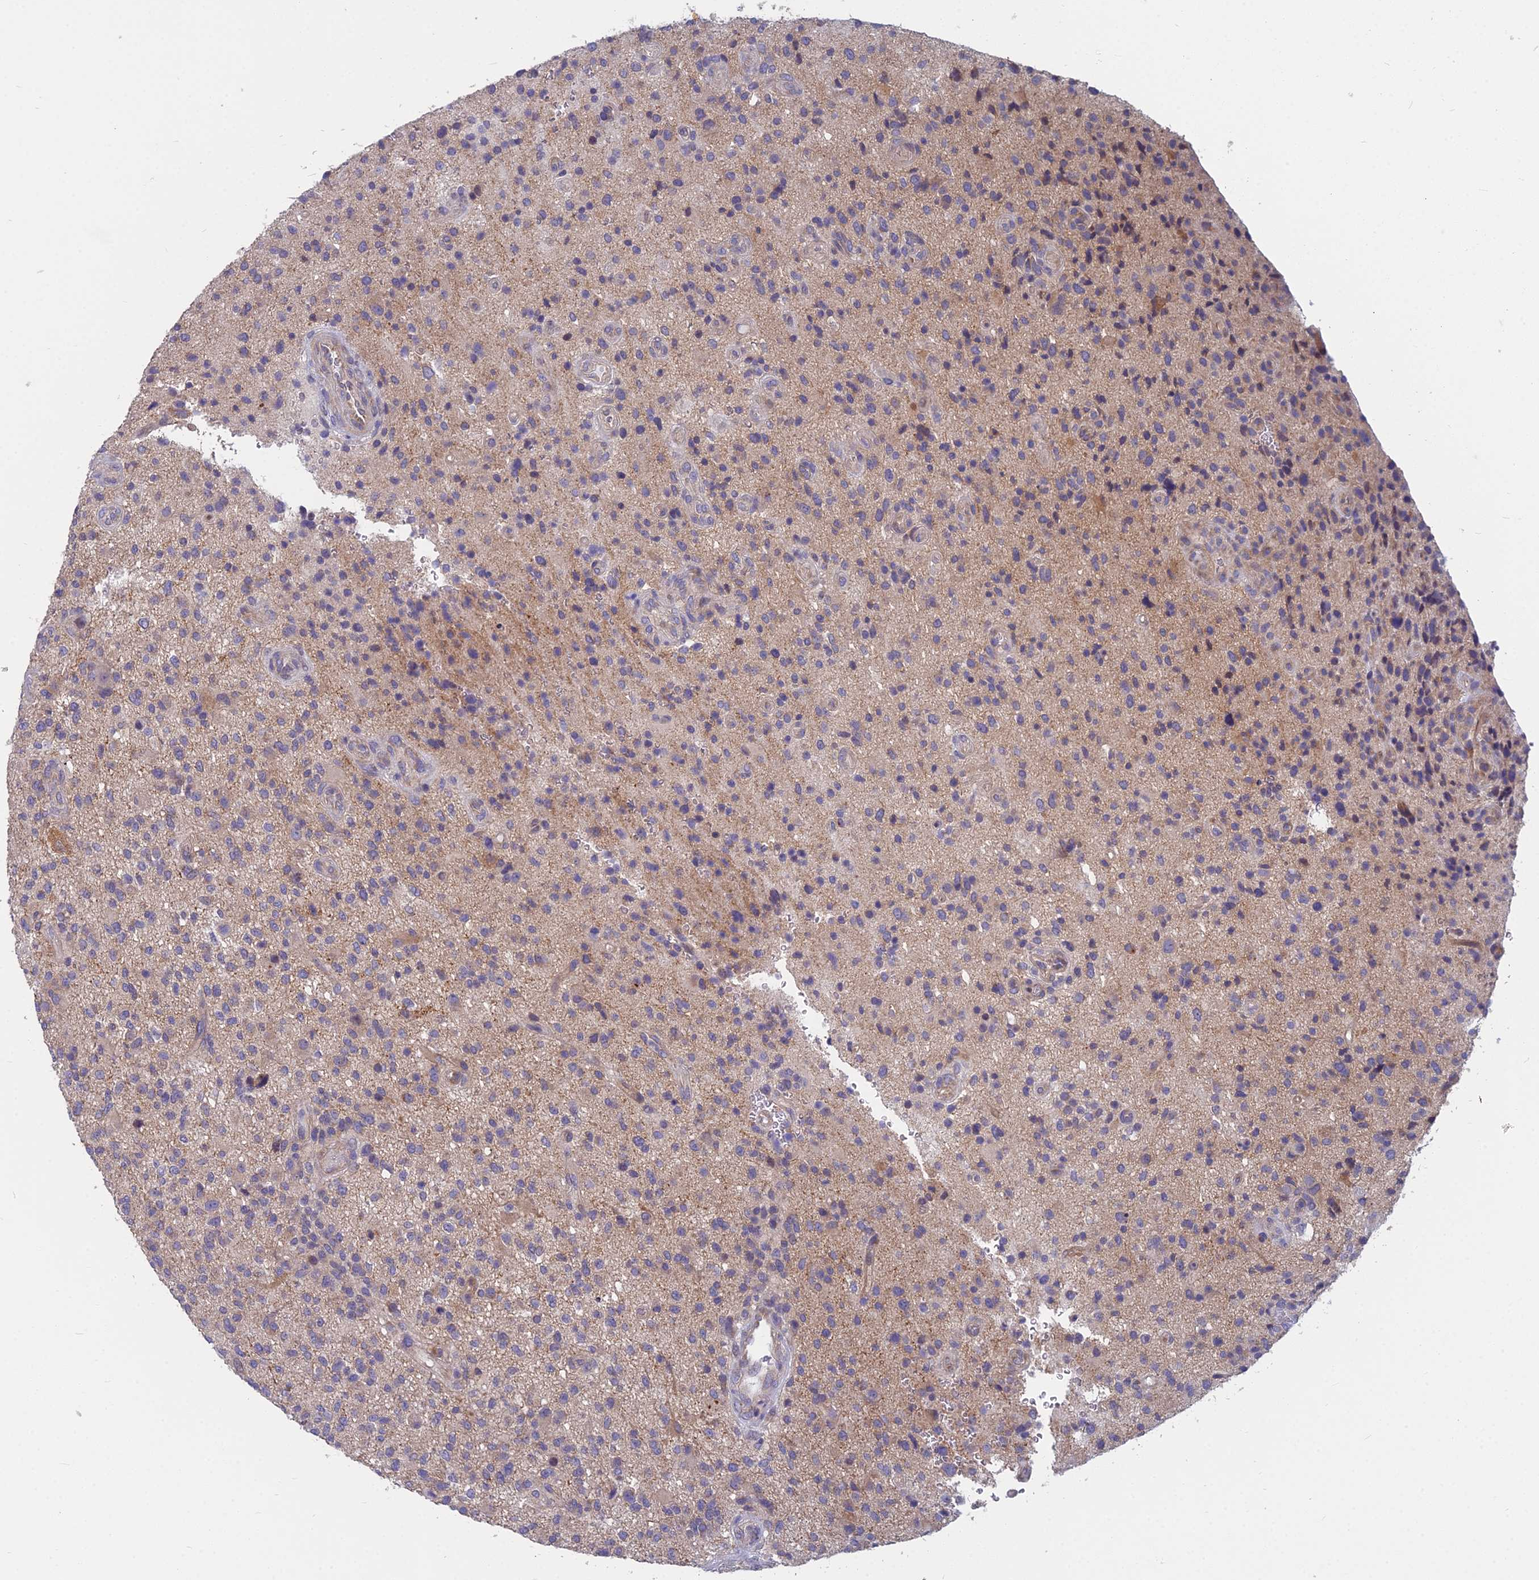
{"staining": {"intensity": "weak", "quantity": "<25%", "location": "cytoplasmic/membranous"}, "tissue": "glioma", "cell_type": "Tumor cells", "image_type": "cancer", "snomed": [{"axis": "morphology", "description": "Glioma, malignant, High grade"}, {"axis": "topography", "description": "Brain"}], "caption": "The image exhibits no staining of tumor cells in glioma. Brightfield microscopy of IHC stained with DAB (3,3'-diaminobenzidine) (brown) and hematoxylin (blue), captured at high magnification.", "gene": "COX20", "patient": {"sex": "male", "age": 47}}